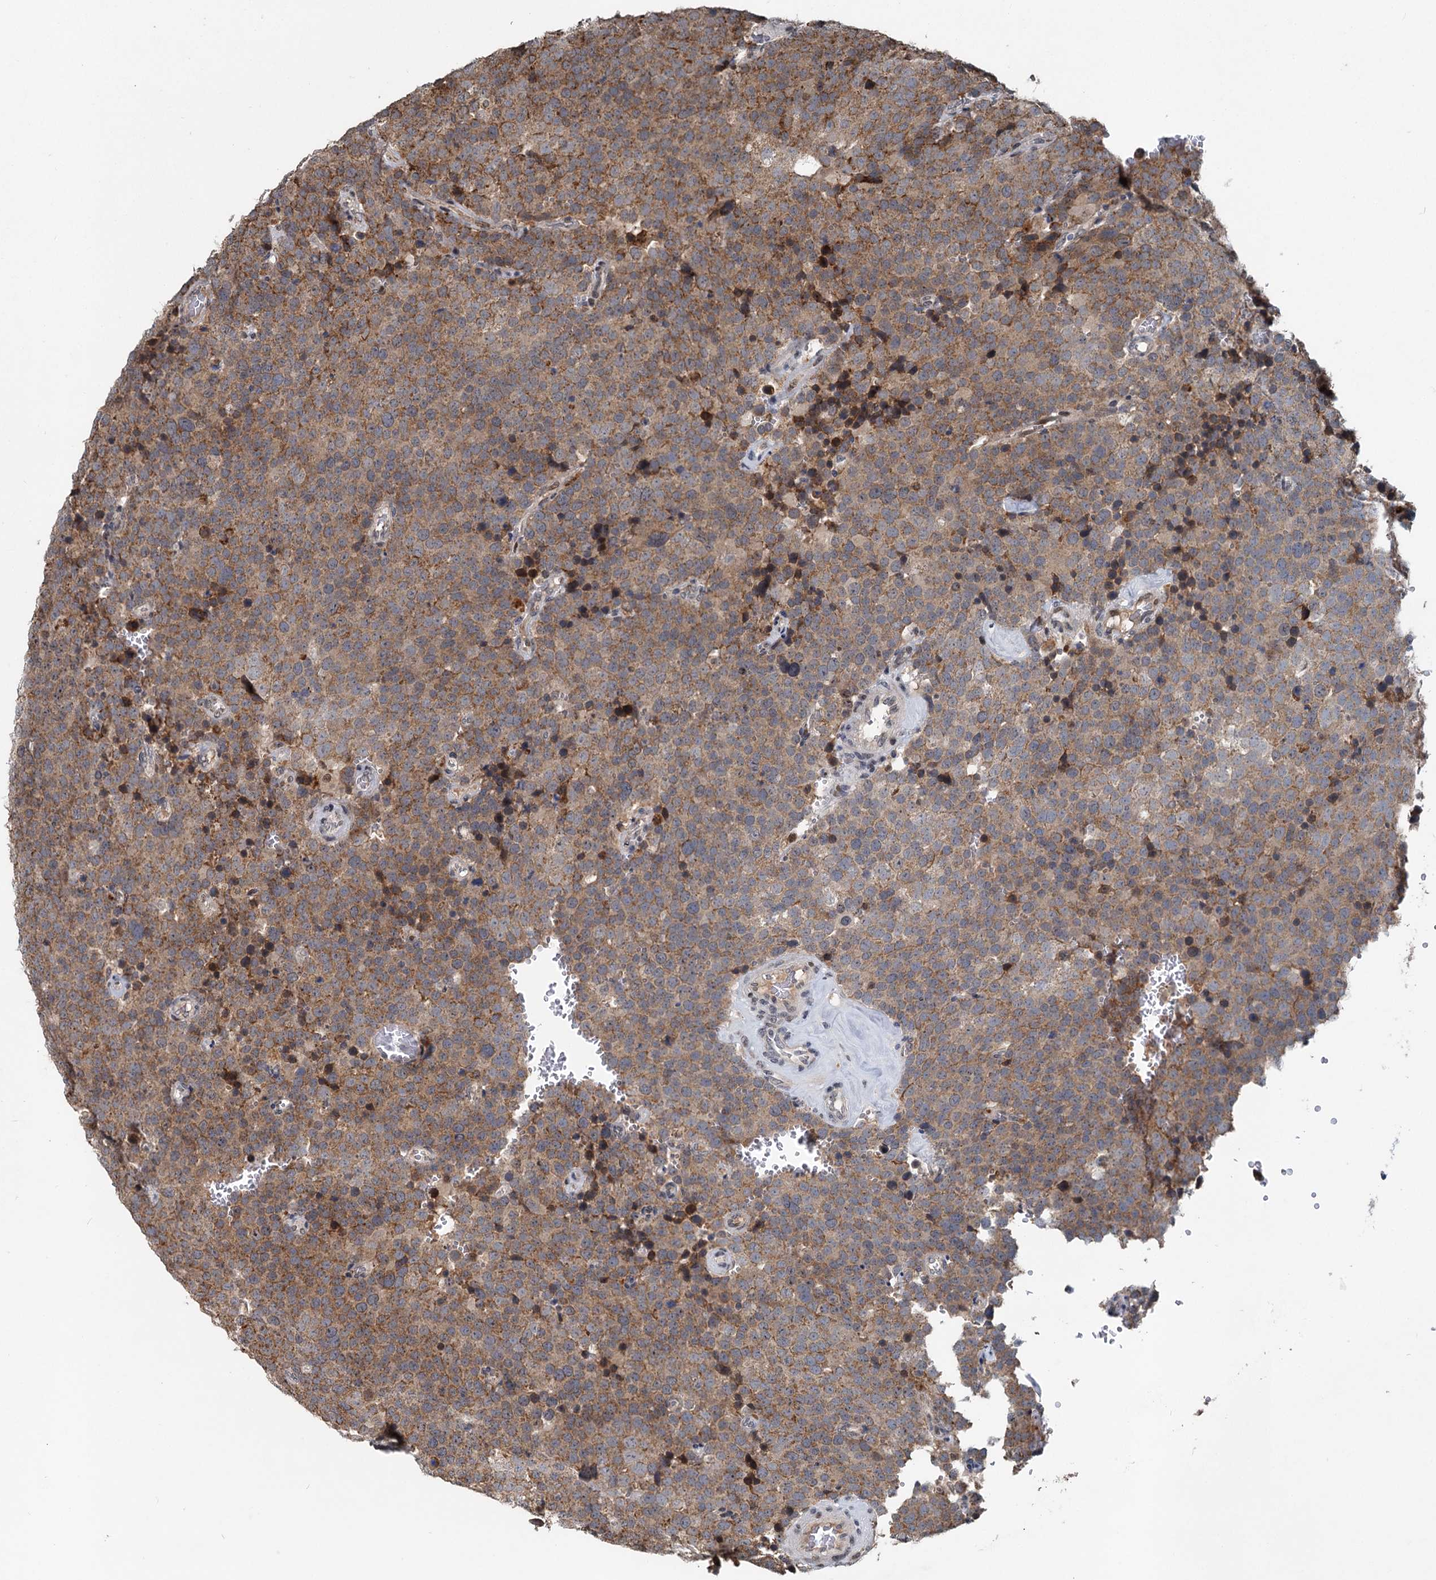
{"staining": {"intensity": "moderate", "quantity": ">75%", "location": "cytoplasmic/membranous"}, "tissue": "testis cancer", "cell_type": "Tumor cells", "image_type": "cancer", "snomed": [{"axis": "morphology", "description": "Seminoma, NOS"}, {"axis": "topography", "description": "Testis"}], "caption": "Immunohistochemistry (IHC) photomicrograph of human testis cancer stained for a protein (brown), which displays medium levels of moderate cytoplasmic/membranous staining in about >75% of tumor cells.", "gene": "RITA1", "patient": {"sex": "male", "age": 71}}